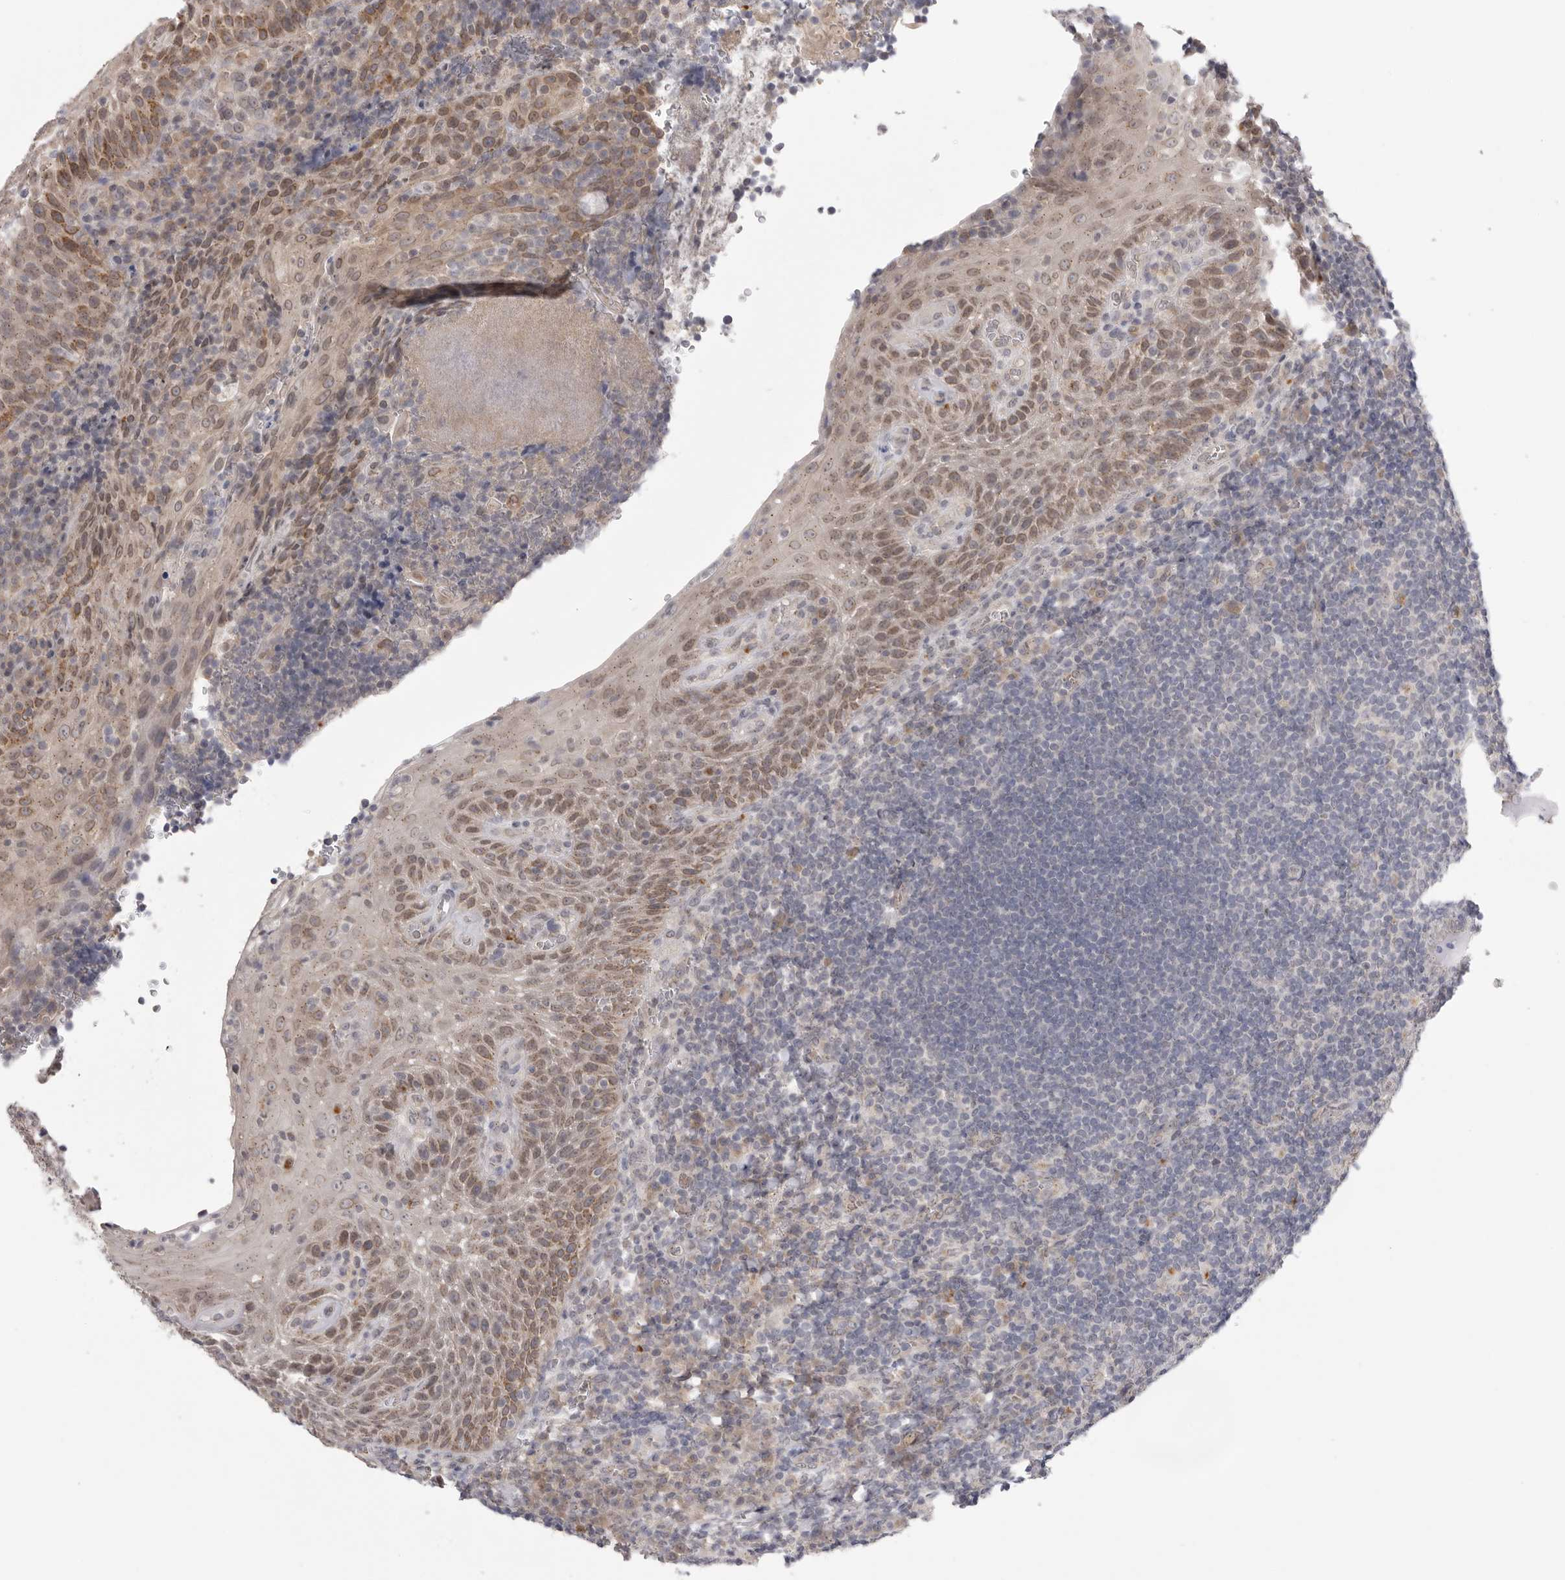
{"staining": {"intensity": "negative", "quantity": "none", "location": "none"}, "tissue": "tonsil", "cell_type": "Germinal center cells", "image_type": "normal", "snomed": [{"axis": "morphology", "description": "Normal tissue, NOS"}, {"axis": "topography", "description": "Tonsil"}], "caption": "Germinal center cells are negative for brown protein staining in benign tonsil. Nuclei are stained in blue.", "gene": "TLR3", "patient": {"sex": "male", "age": 37}}